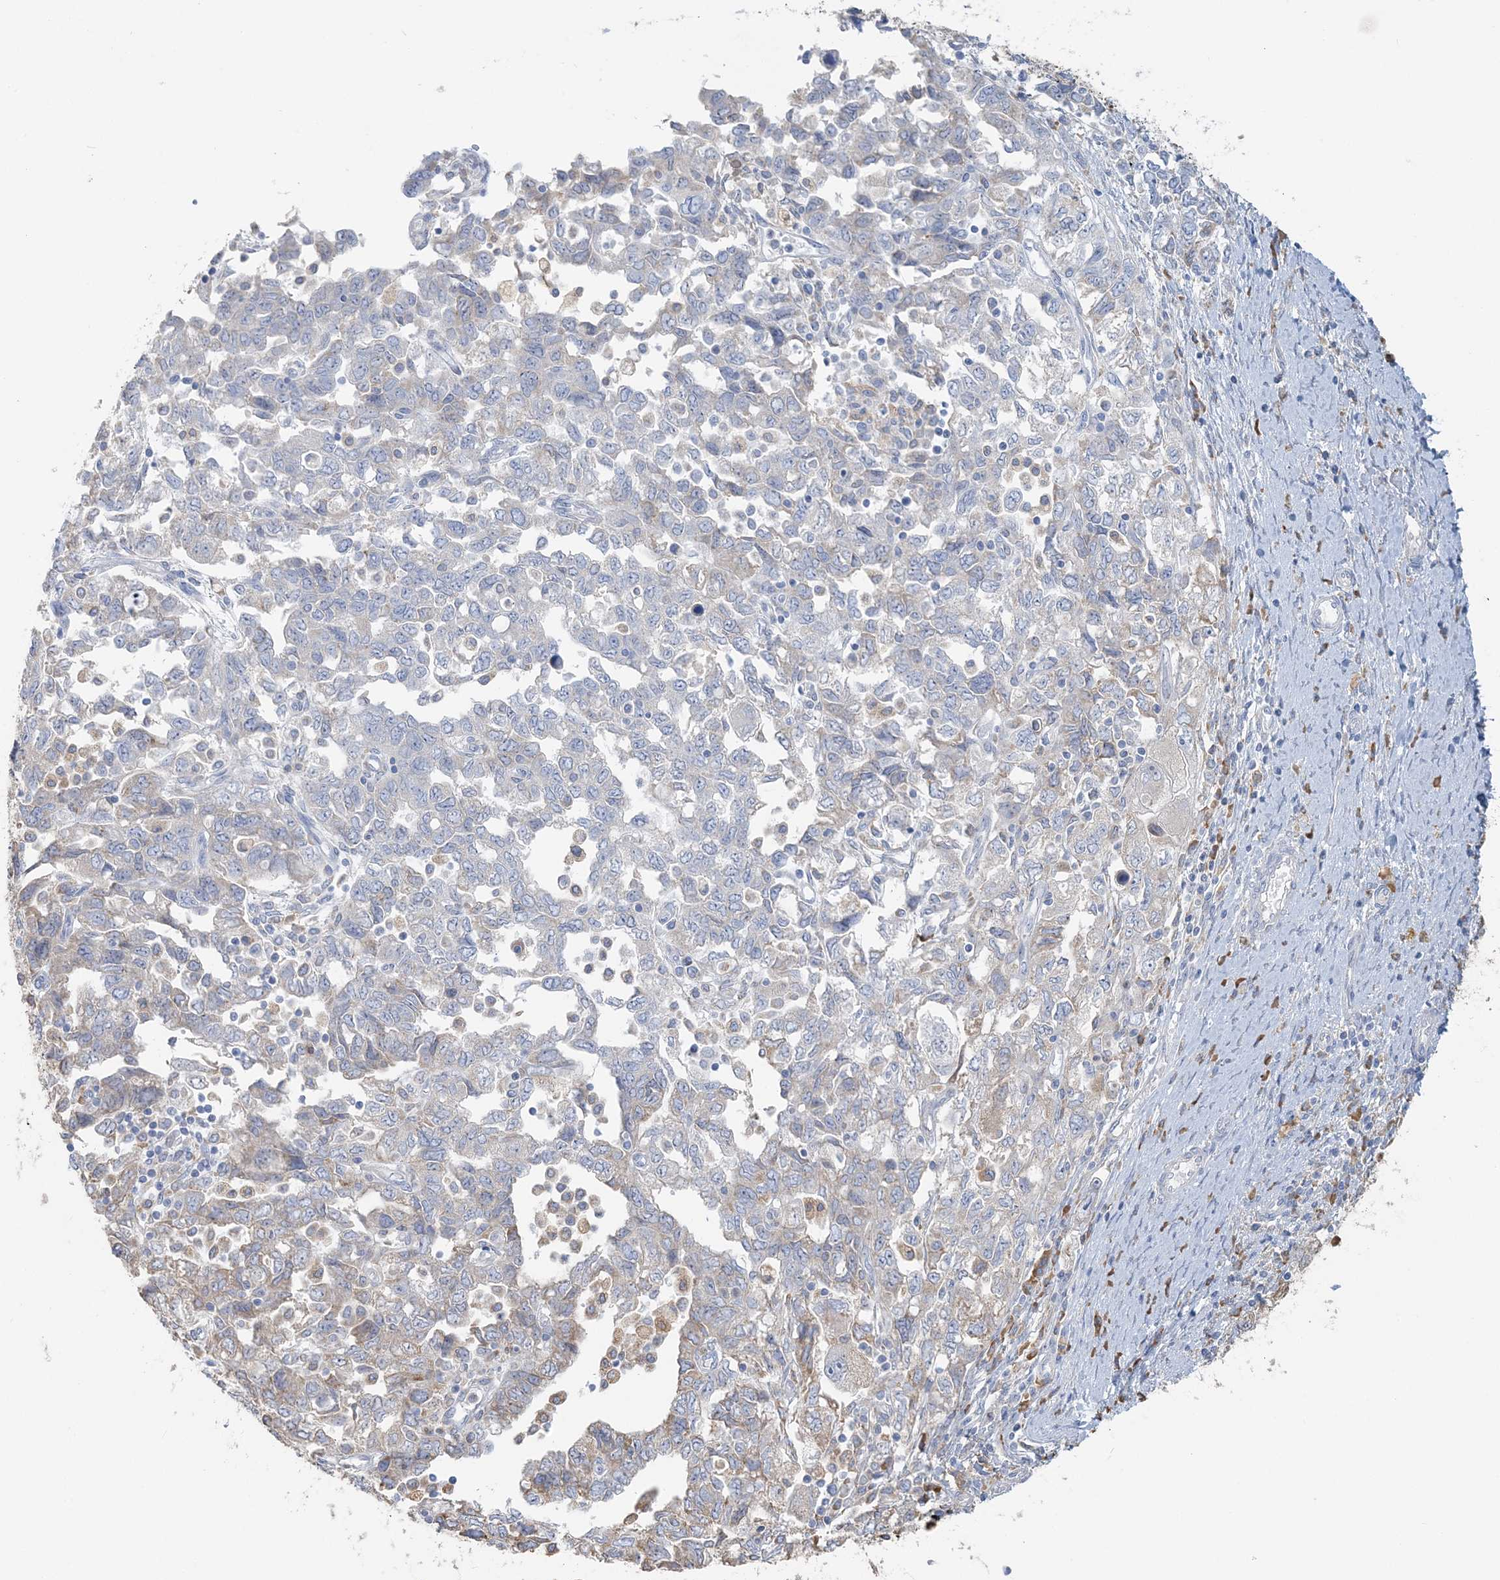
{"staining": {"intensity": "negative", "quantity": "none", "location": "none"}, "tissue": "ovarian cancer", "cell_type": "Tumor cells", "image_type": "cancer", "snomed": [{"axis": "morphology", "description": "Carcinoma, NOS"}, {"axis": "morphology", "description": "Cystadenocarcinoma, serous, NOS"}, {"axis": "topography", "description": "Ovary"}], "caption": "The immunohistochemistry micrograph has no significant positivity in tumor cells of serous cystadenocarcinoma (ovarian) tissue.", "gene": "TBC1D5", "patient": {"sex": "female", "age": 69}}